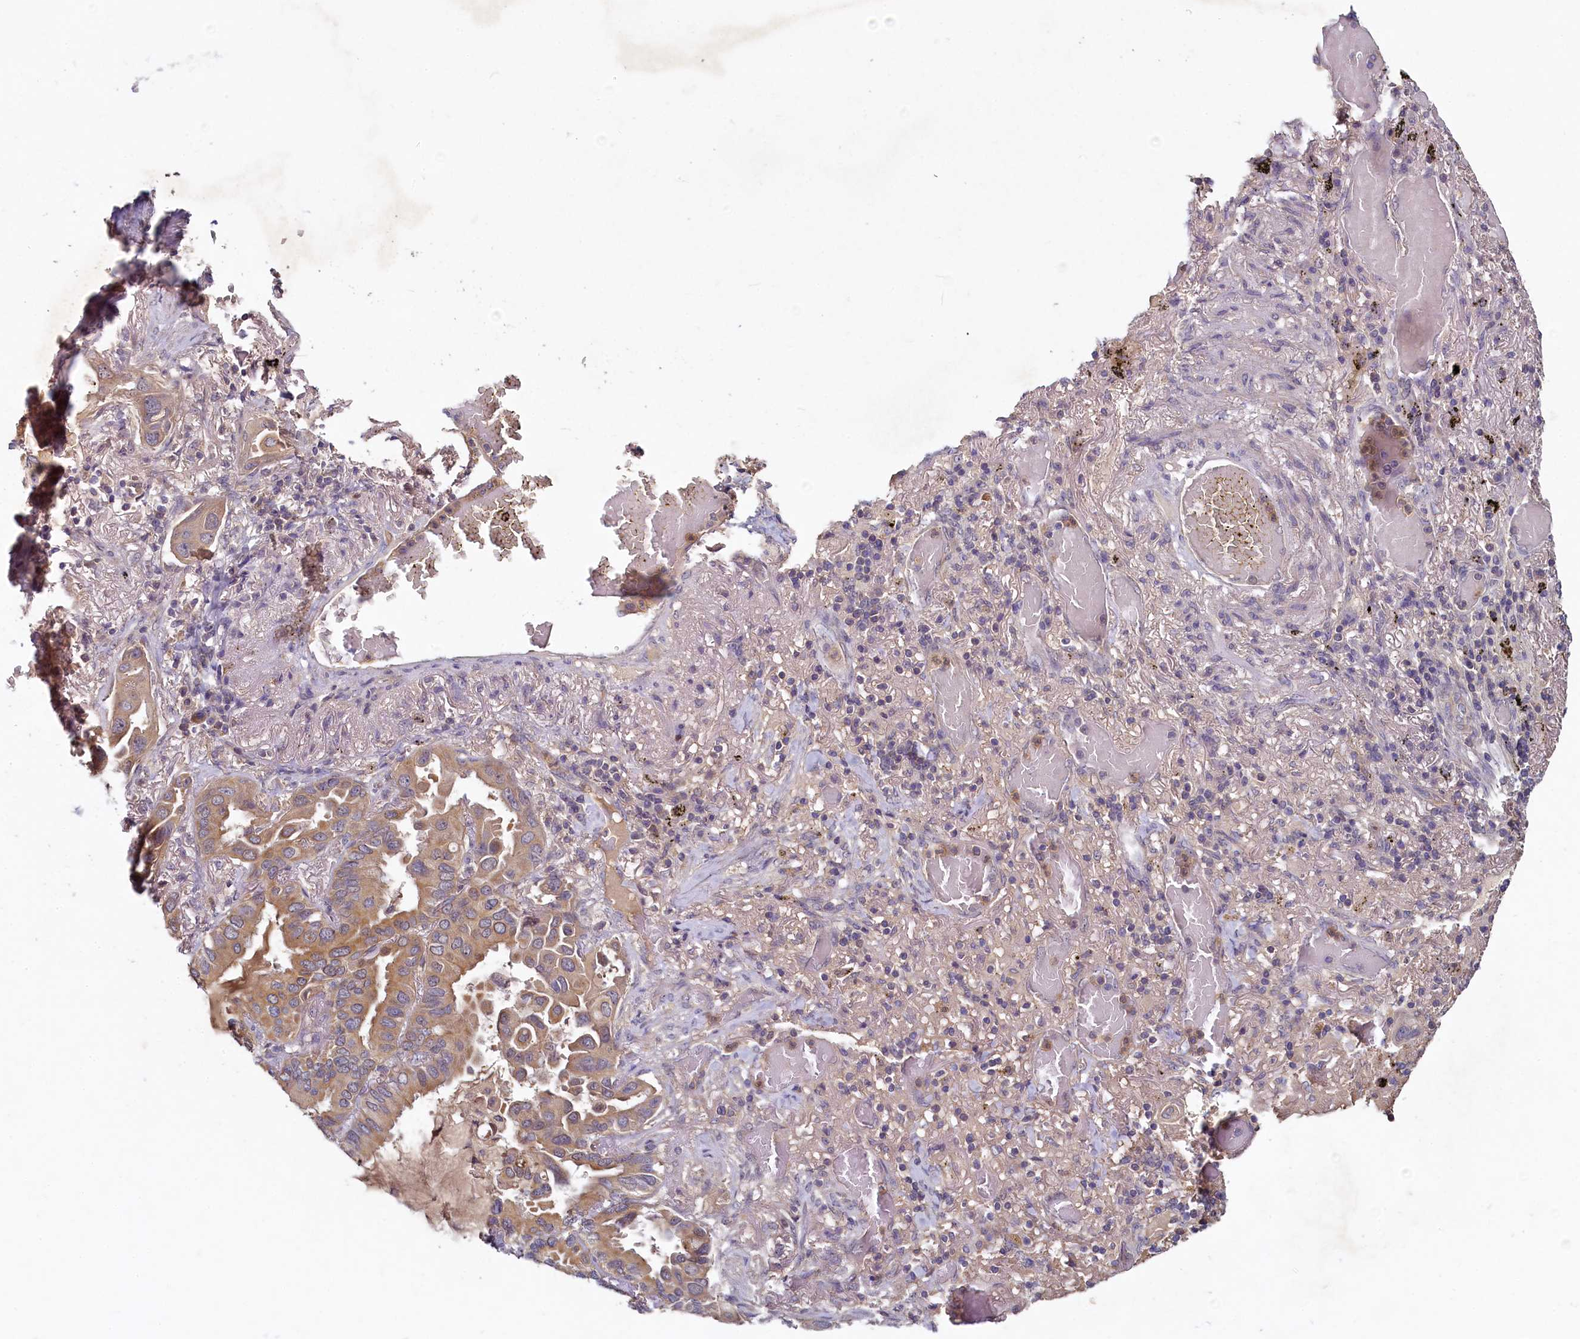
{"staining": {"intensity": "moderate", "quantity": "<25%", "location": "cytoplasmic/membranous"}, "tissue": "lung cancer", "cell_type": "Tumor cells", "image_type": "cancer", "snomed": [{"axis": "morphology", "description": "Adenocarcinoma, NOS"}, {"axis": "topography", "description": "Lung"}], "caption": "IHC image of human lung adenocarcinoma stained for a protein (brown), which exhibits low levels of moderate cytoplasmic/membranous expression in about <25% of tumor cells.", "gene": "HERC3", "patient": {"sex": "male", "age": 64}}